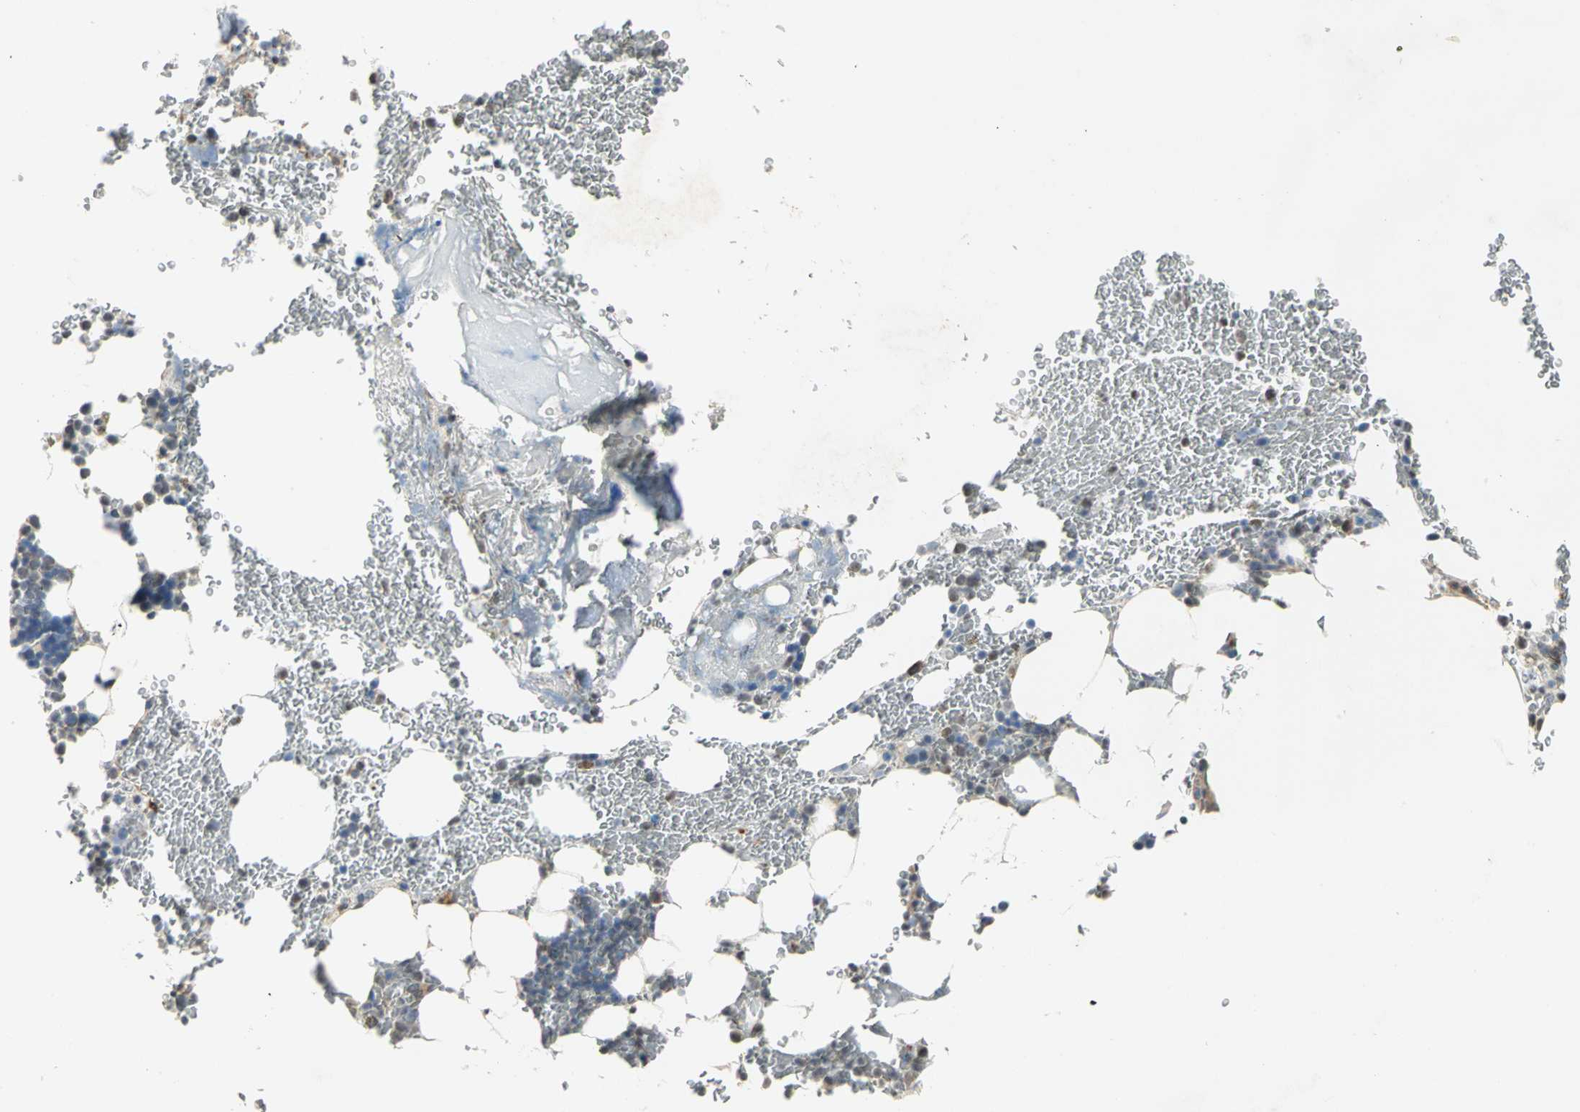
{"staining": {"intensity": "weak", "quantity": "<25%", "location": "cytoplasmic/membranous"}, "tissue": "bone marrow", "cell_type": "Hematopoietic cells", "image_type": "normal", "snomed": [{"axis": "morphology", "description": "Normal tissue, NOS"}, {"axis": "topography", "description": "Bone marrow"}], "caption": "This is a micrograph of immunohistochemistry (IHC) staining of benign bone marrow, which shows no positivity in hematopoietic cells. The staining is performed using DAB brown chromogen with nuclei counter-stained in using hematoxylin.", "gene": "NDUFB5", "patient": {"sex": "female", "age": 73}}